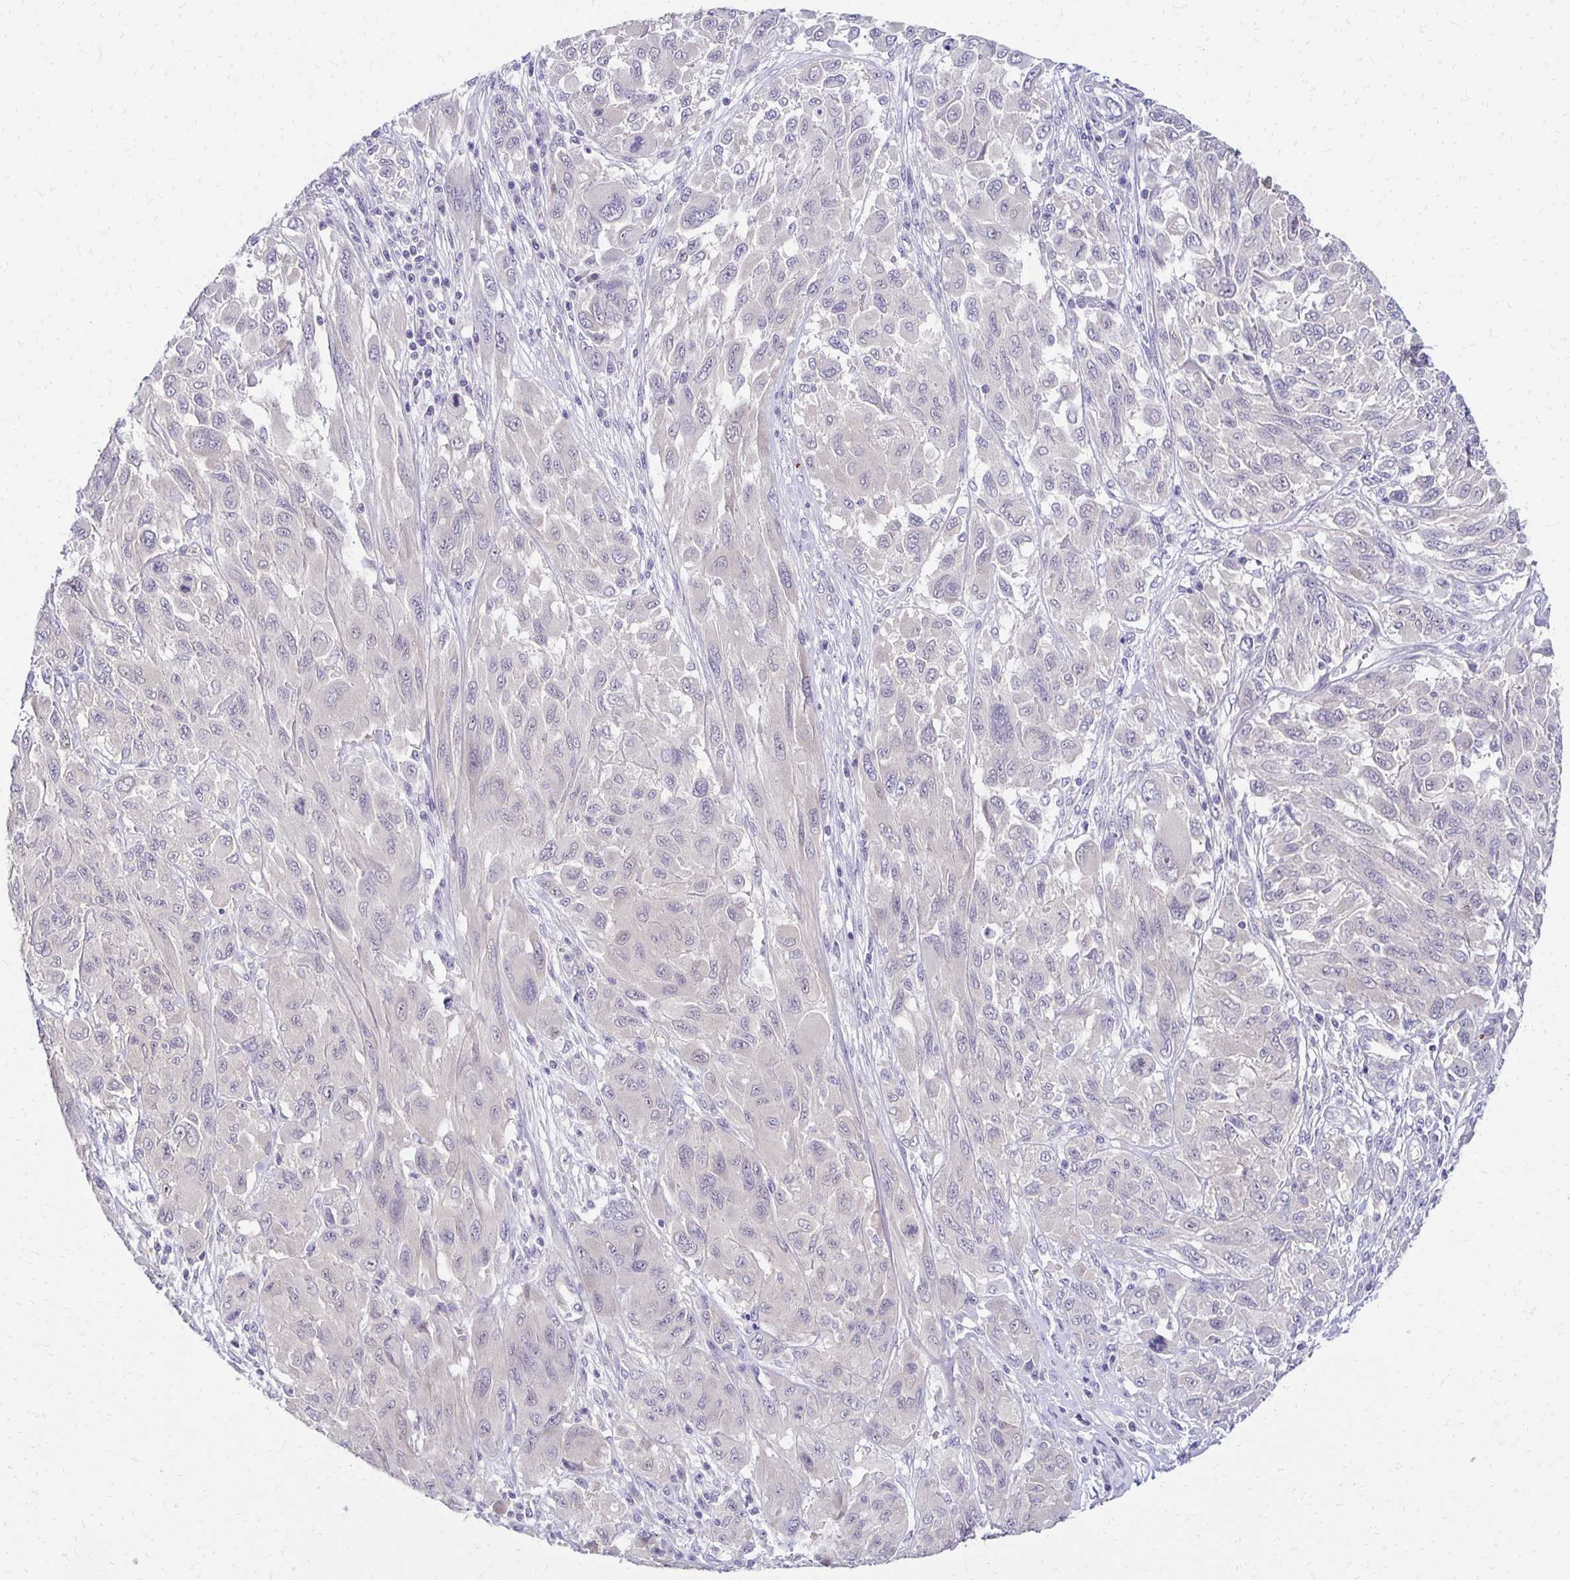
{"staining": {"intensity": "negative", "quantity": "none", "location": "none"}, "tissue": "melanoma", "cell_type": "Tumor cells", "image_type": "cancer", "snomed": [{"axis": "morphology", "description": "Malignant melanoma, NOS"}, {"axis": "topography", "description": "Skin"}], "caption": "Tumor cells are negative for brown protein staining in melanoma. (Stains: DAB (3,3'-diaminobenzidine) IHC with hematoxylin counter stain, Microscopy: brightfield microscopy at high magnification).", "gene": "C1QTNF2", "patient": {"sex": "female", "age": 91}}